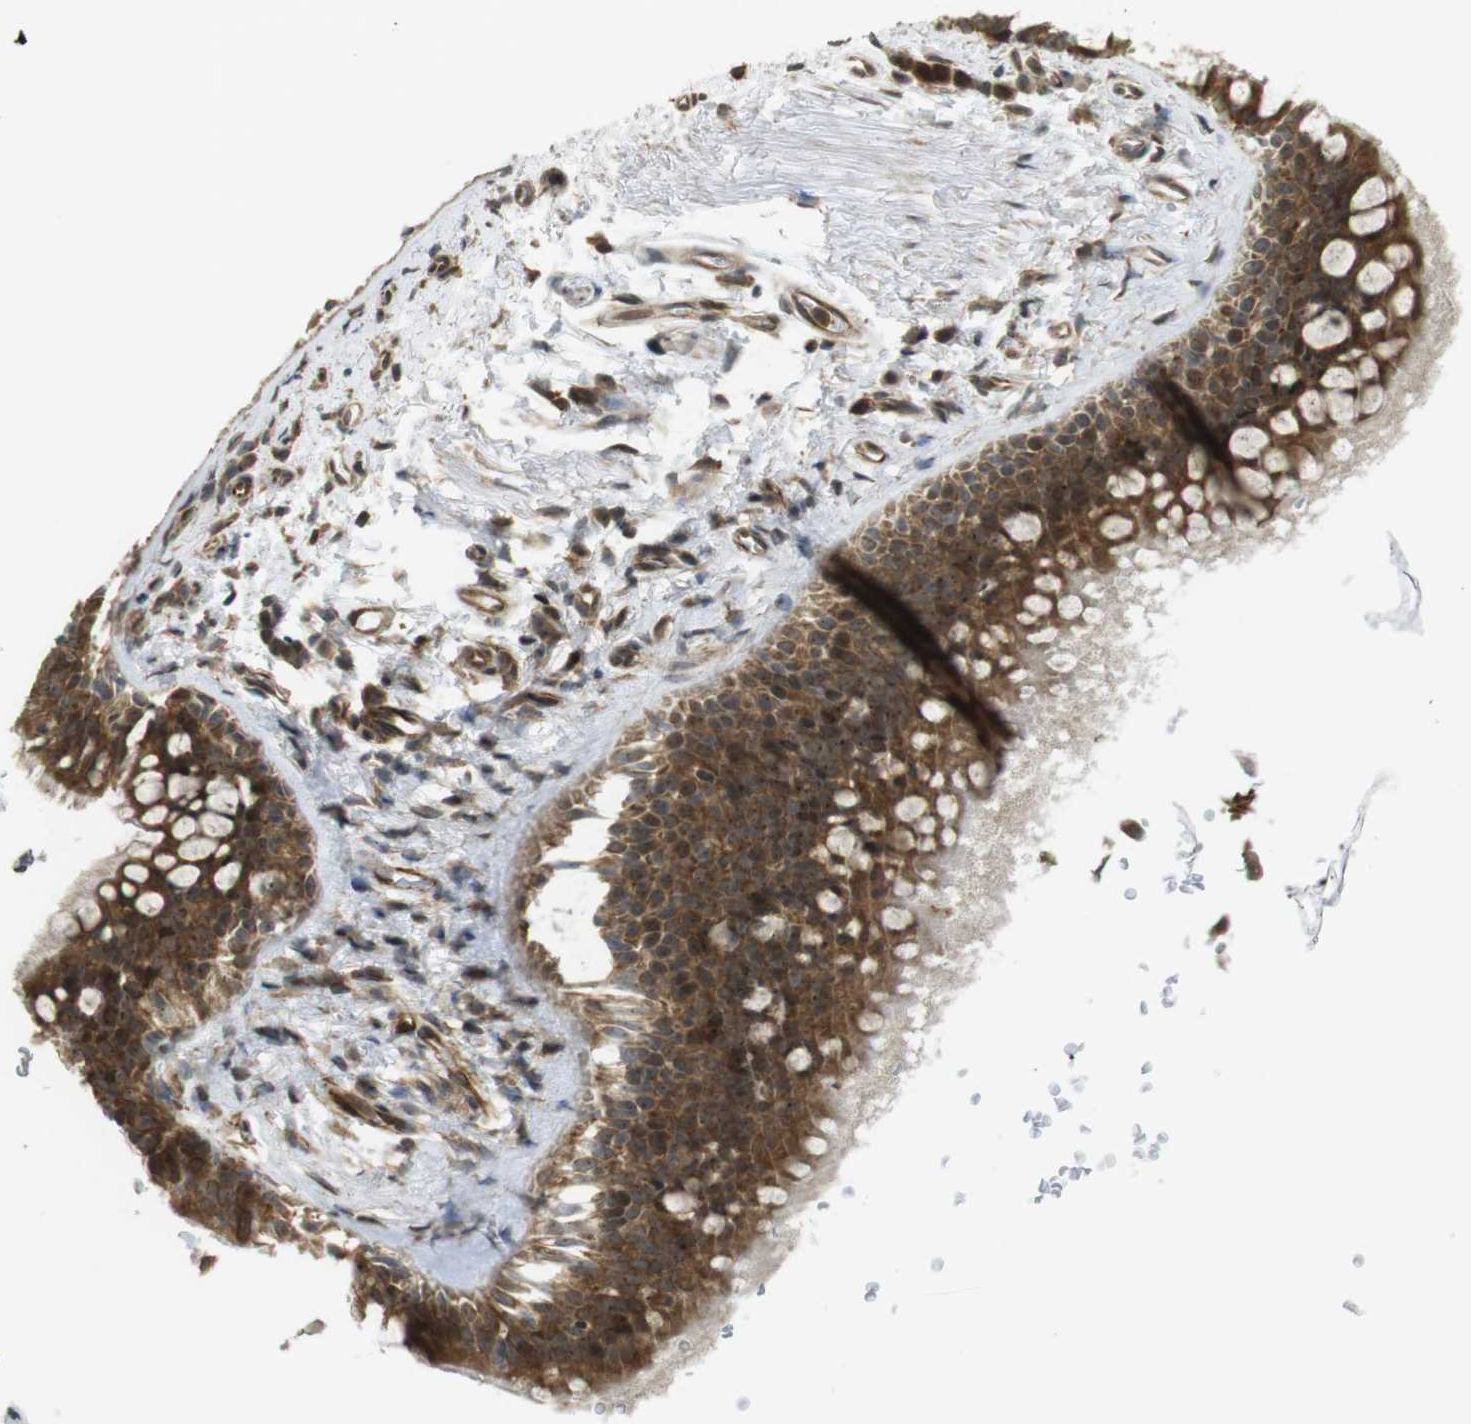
{"staining": {"intensity": "strong", "quantity": ">75%", "location": "cytoplasmic/membranous"}, "tissue": "bronchus", "cell_type": "Respiratory epithelial cells", "image_type": "normal", "snomed": [{"axis": "morphology", "description": "Normal tissue, NOS"}, {"axis": "morphology", "description": "Malignant melanoma, Metastatic site"}, {"axis": "topography", "description": "Bronchus"}, {"axis": "topography", "description": "Lung"}], "caption": "A high-resolution micrograph shows immunohistochemistry (IHC) staining of unremarkable bronchus, which reveals strong cytoplasmic/membranous staining in approximately >75% of respiratory epithelial cells. The staining was performed using DAB to visualize the protein expression in brown, while the nuclei were stained in blue with hematoxylin (Magnification: 20x).", "gene": "CC2D1A", "patient": {"sex": "male", "age": 64}}